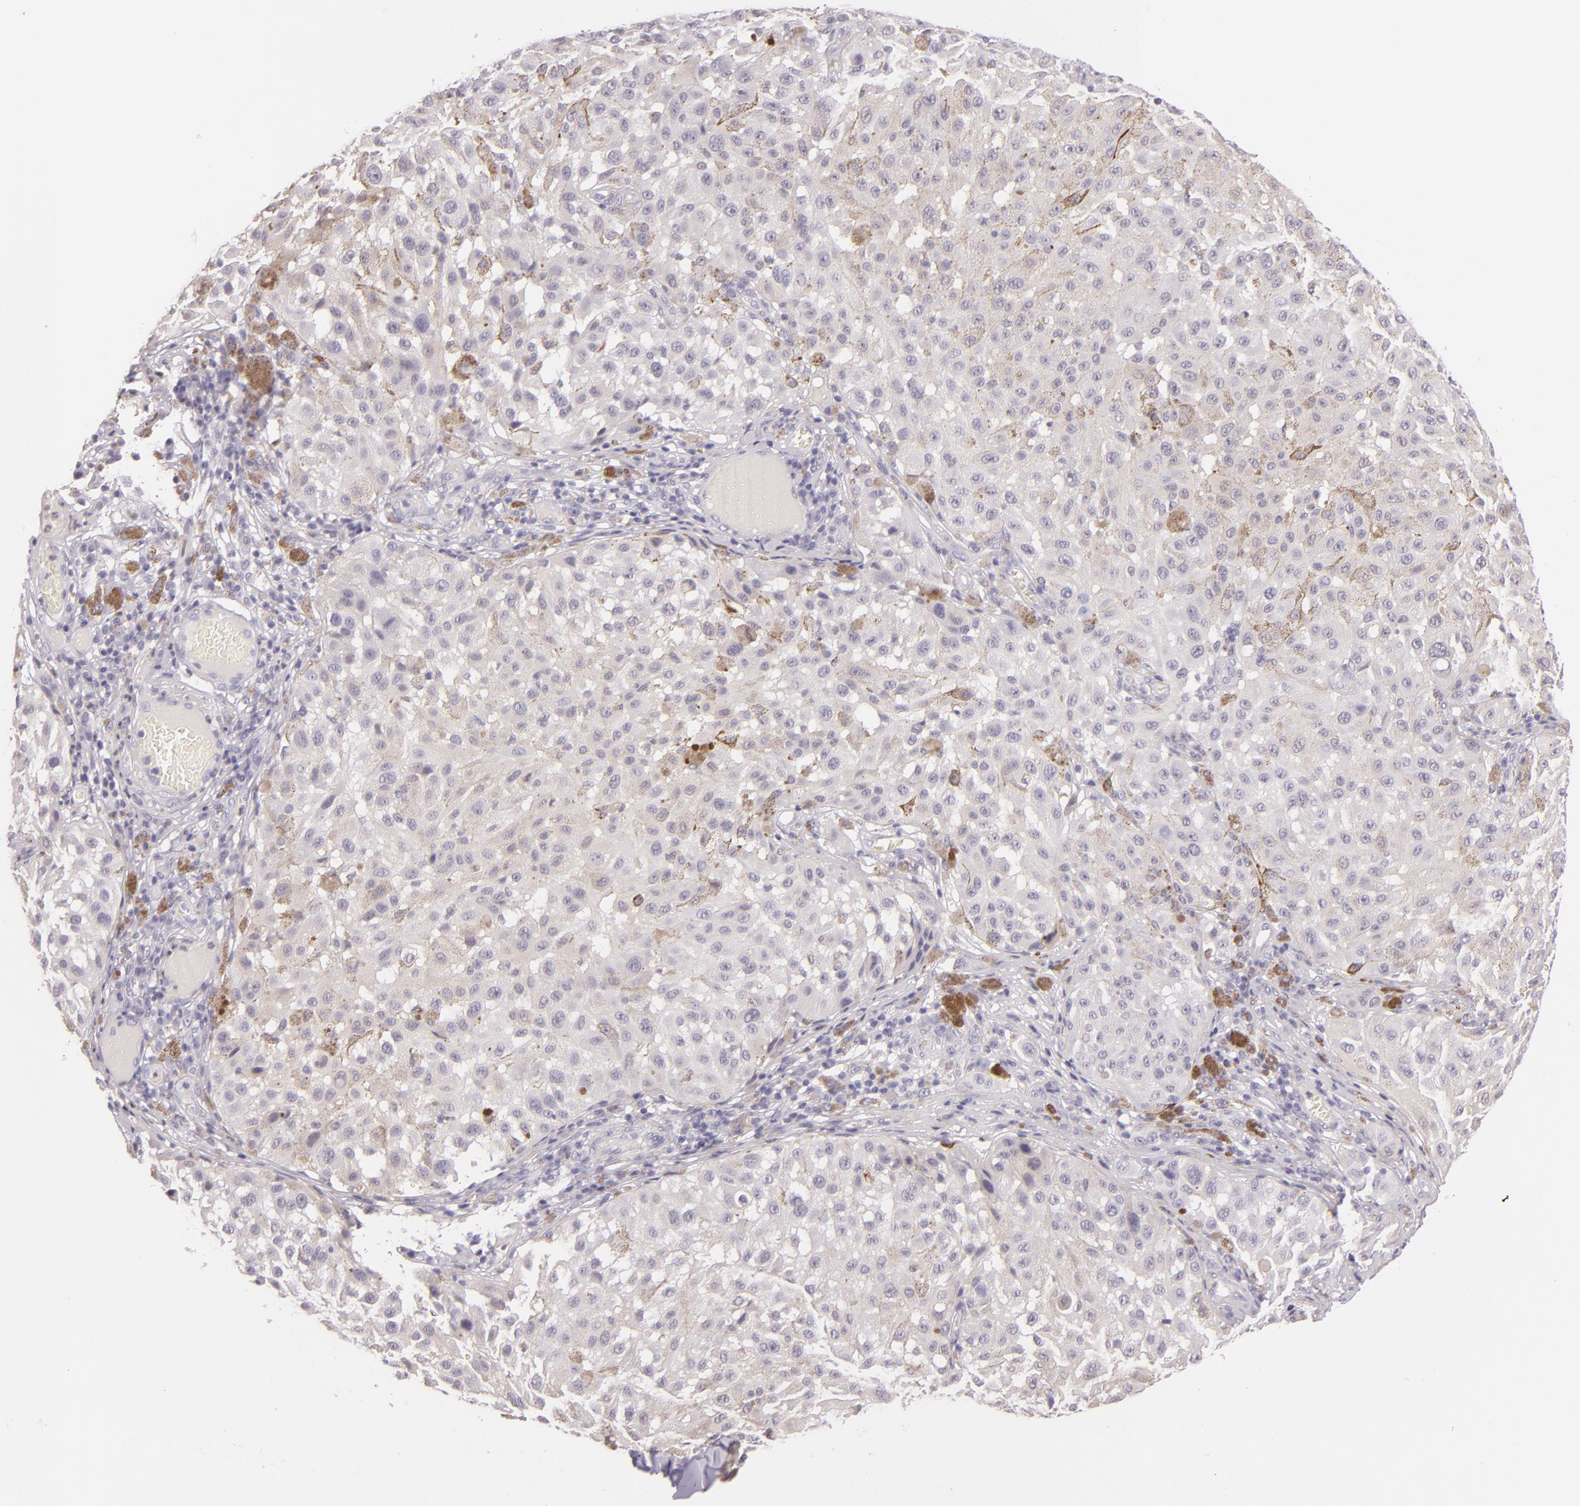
{"staining": {"intensity": "negative", "quantity": "none", "location": "none"}, "tissue": "melanoma", "cell_type": "Tumor cells", "image_type": "cancer", "snomed": [{"axis": "morphology", "description": "Malignant melanoma, NOS"}, {"axis": "topography", "description": "Skin"}], "caption": "An immunohistochemistry photomicrograph of melanoma is shown. There is no staining in tumor cells of melanoma.", "gene": "CBS", "patient": {"sex": "female", "age": 64}}